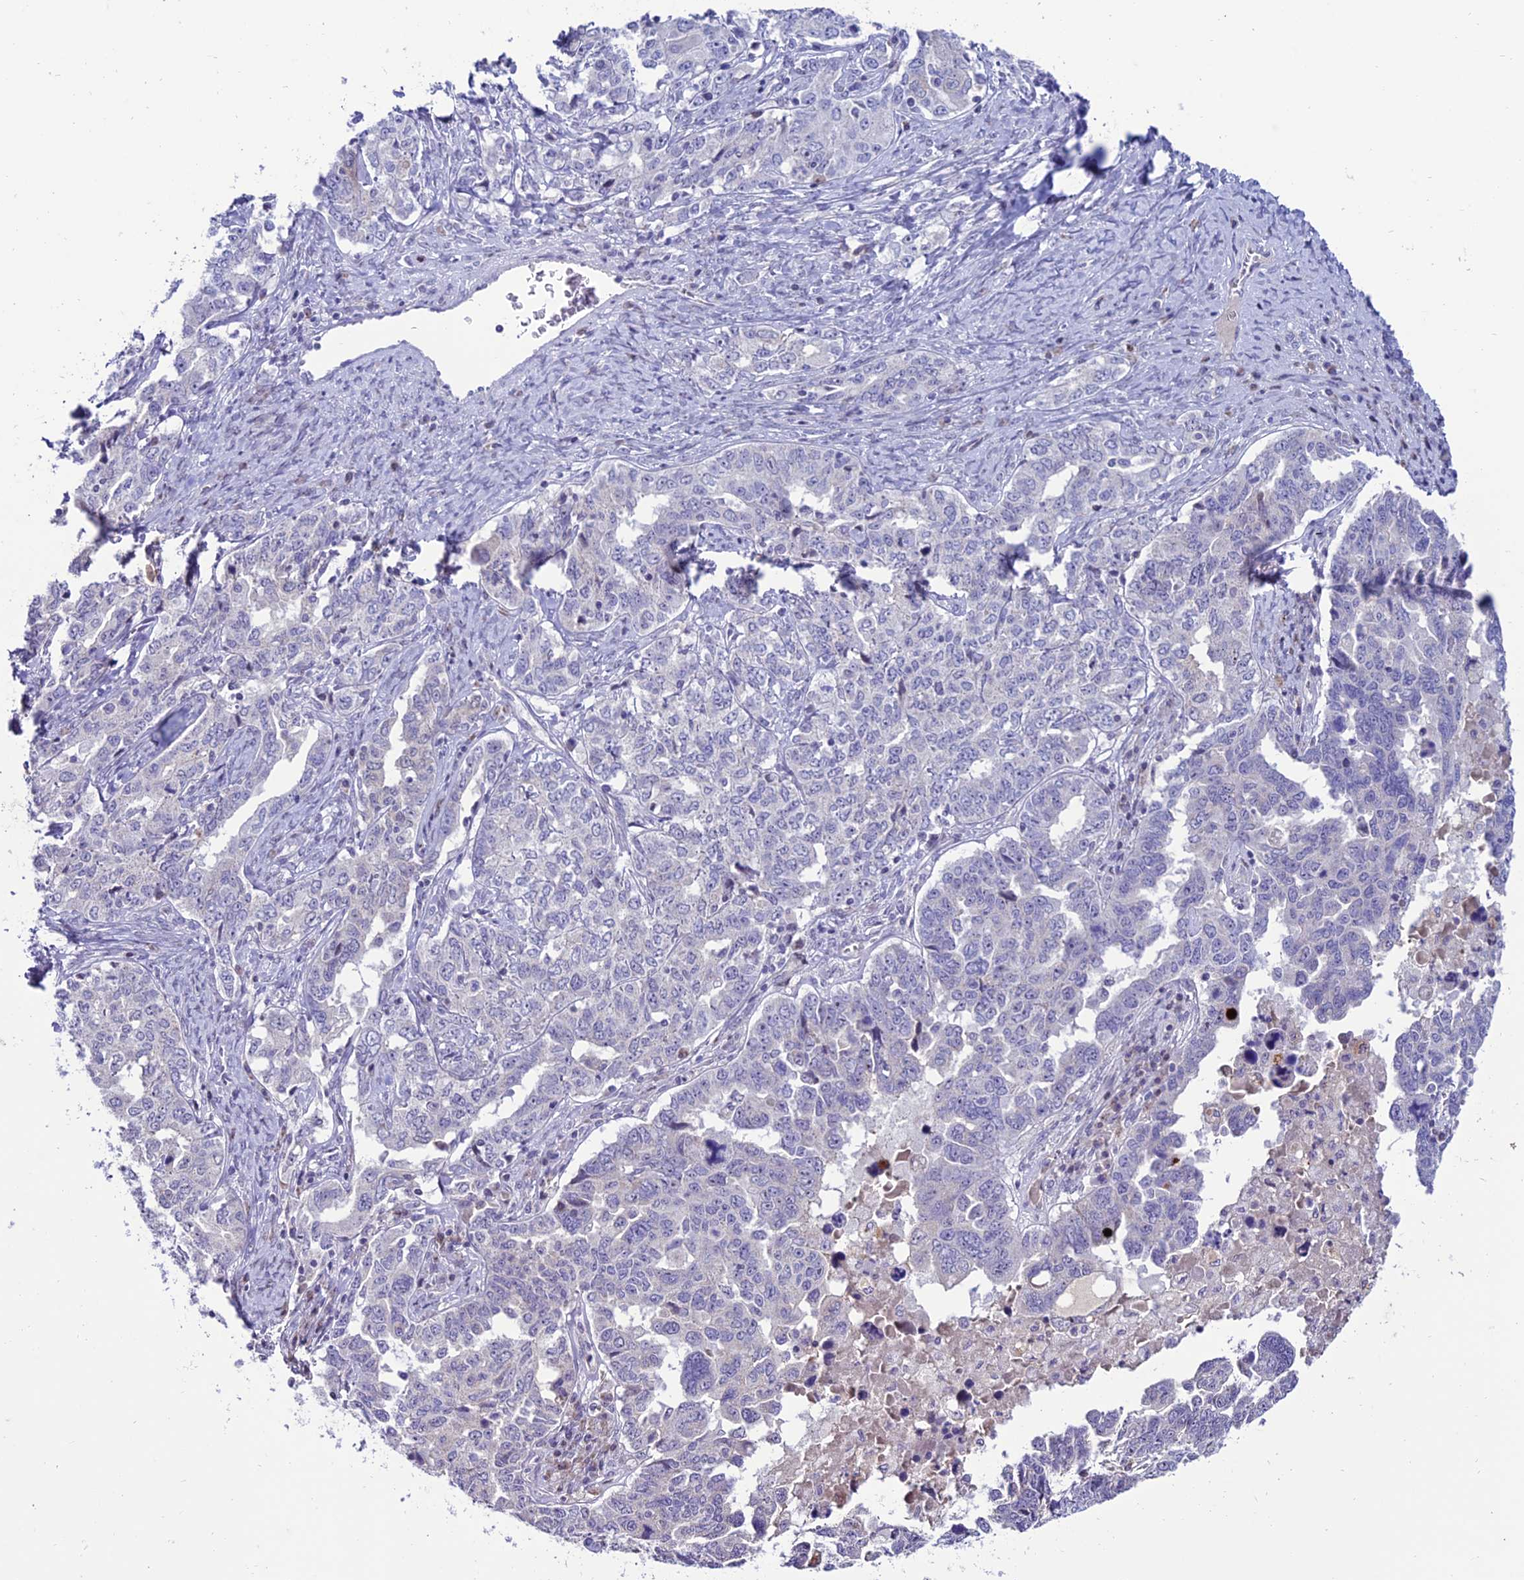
{"staining": {"intensity": "negative", "quantity": "none", "location": "none"}, "tissue": "ovarian cancer", "cell_type": "Tumor cells", "image_type": "cancer", "snomed": [{"axis": "morphology", "description": "Carcinoma, endometroid"}, {"axis": "topography", "description": "Ovary"}], "caption": "Tumor cells show no significant protein staining in ovarian cancer (endometroid carcinoma).", "gene": "SLC10A1", "patient": {"sex": "female", "age": 62}}